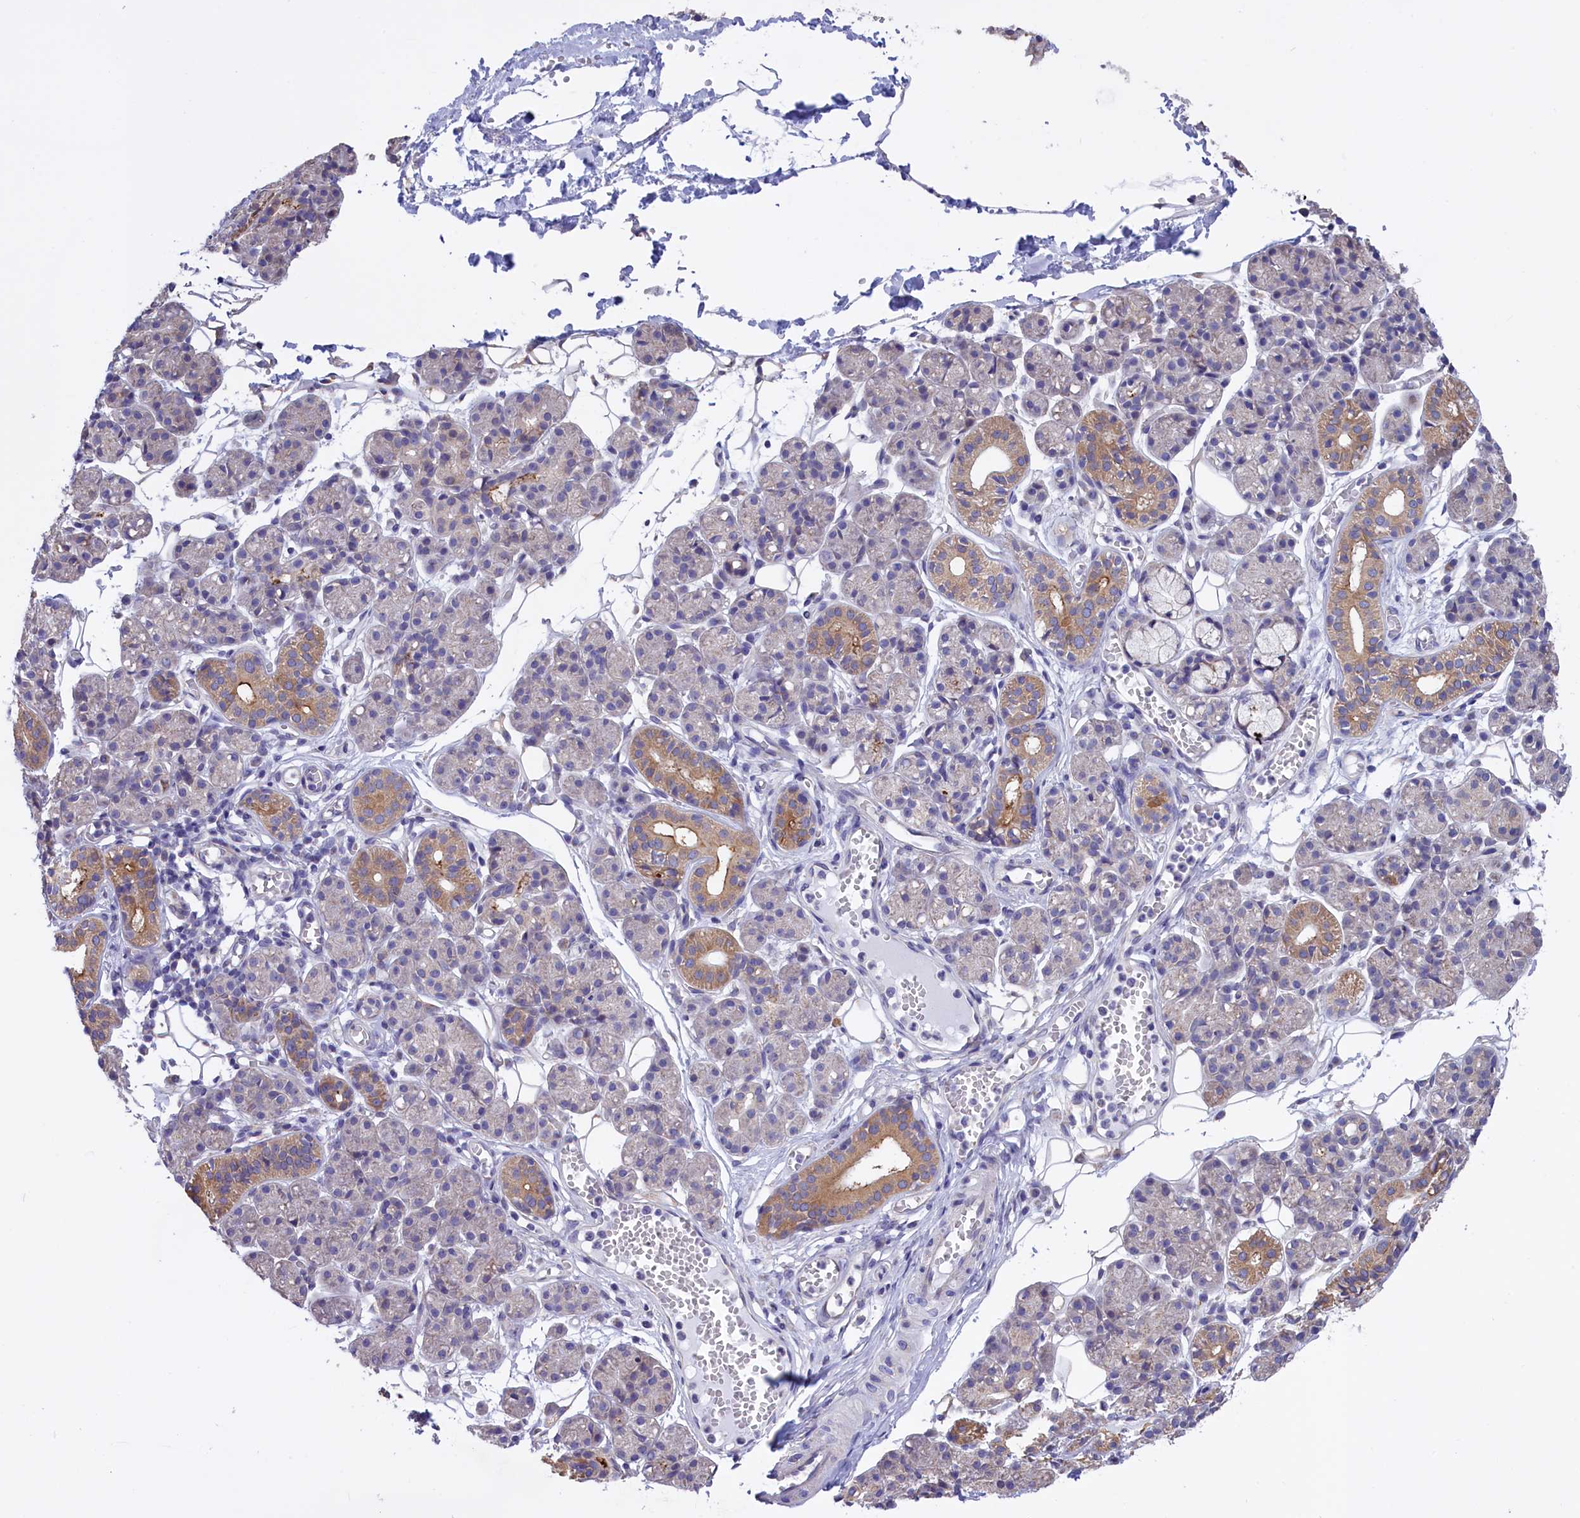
{"staining": {"intensity": "moderate", "quantity": "<25%", "location": "cytoplasmic/membranous"}, "tissue": "salivary gland", "cell_type": "Glandular cells", "image_type": "normal", "snomed": [{"axis": "morphology", "description": "Normal tissue, NOS"}, {"axis": "topography", "description": "Salivary gland"}], "caption": "A low amount of moderate cytoplasmic/membranous staining is appreciated in about <25% of glandular cells in normal salivary gland. The protein of interest is stained brown, and the nuclei are stained in blue (DAB IHC with brightfield microscopy, high magnification).", "gene": "CYP2U1", "patient": {"sex": "male", "age": 63}}